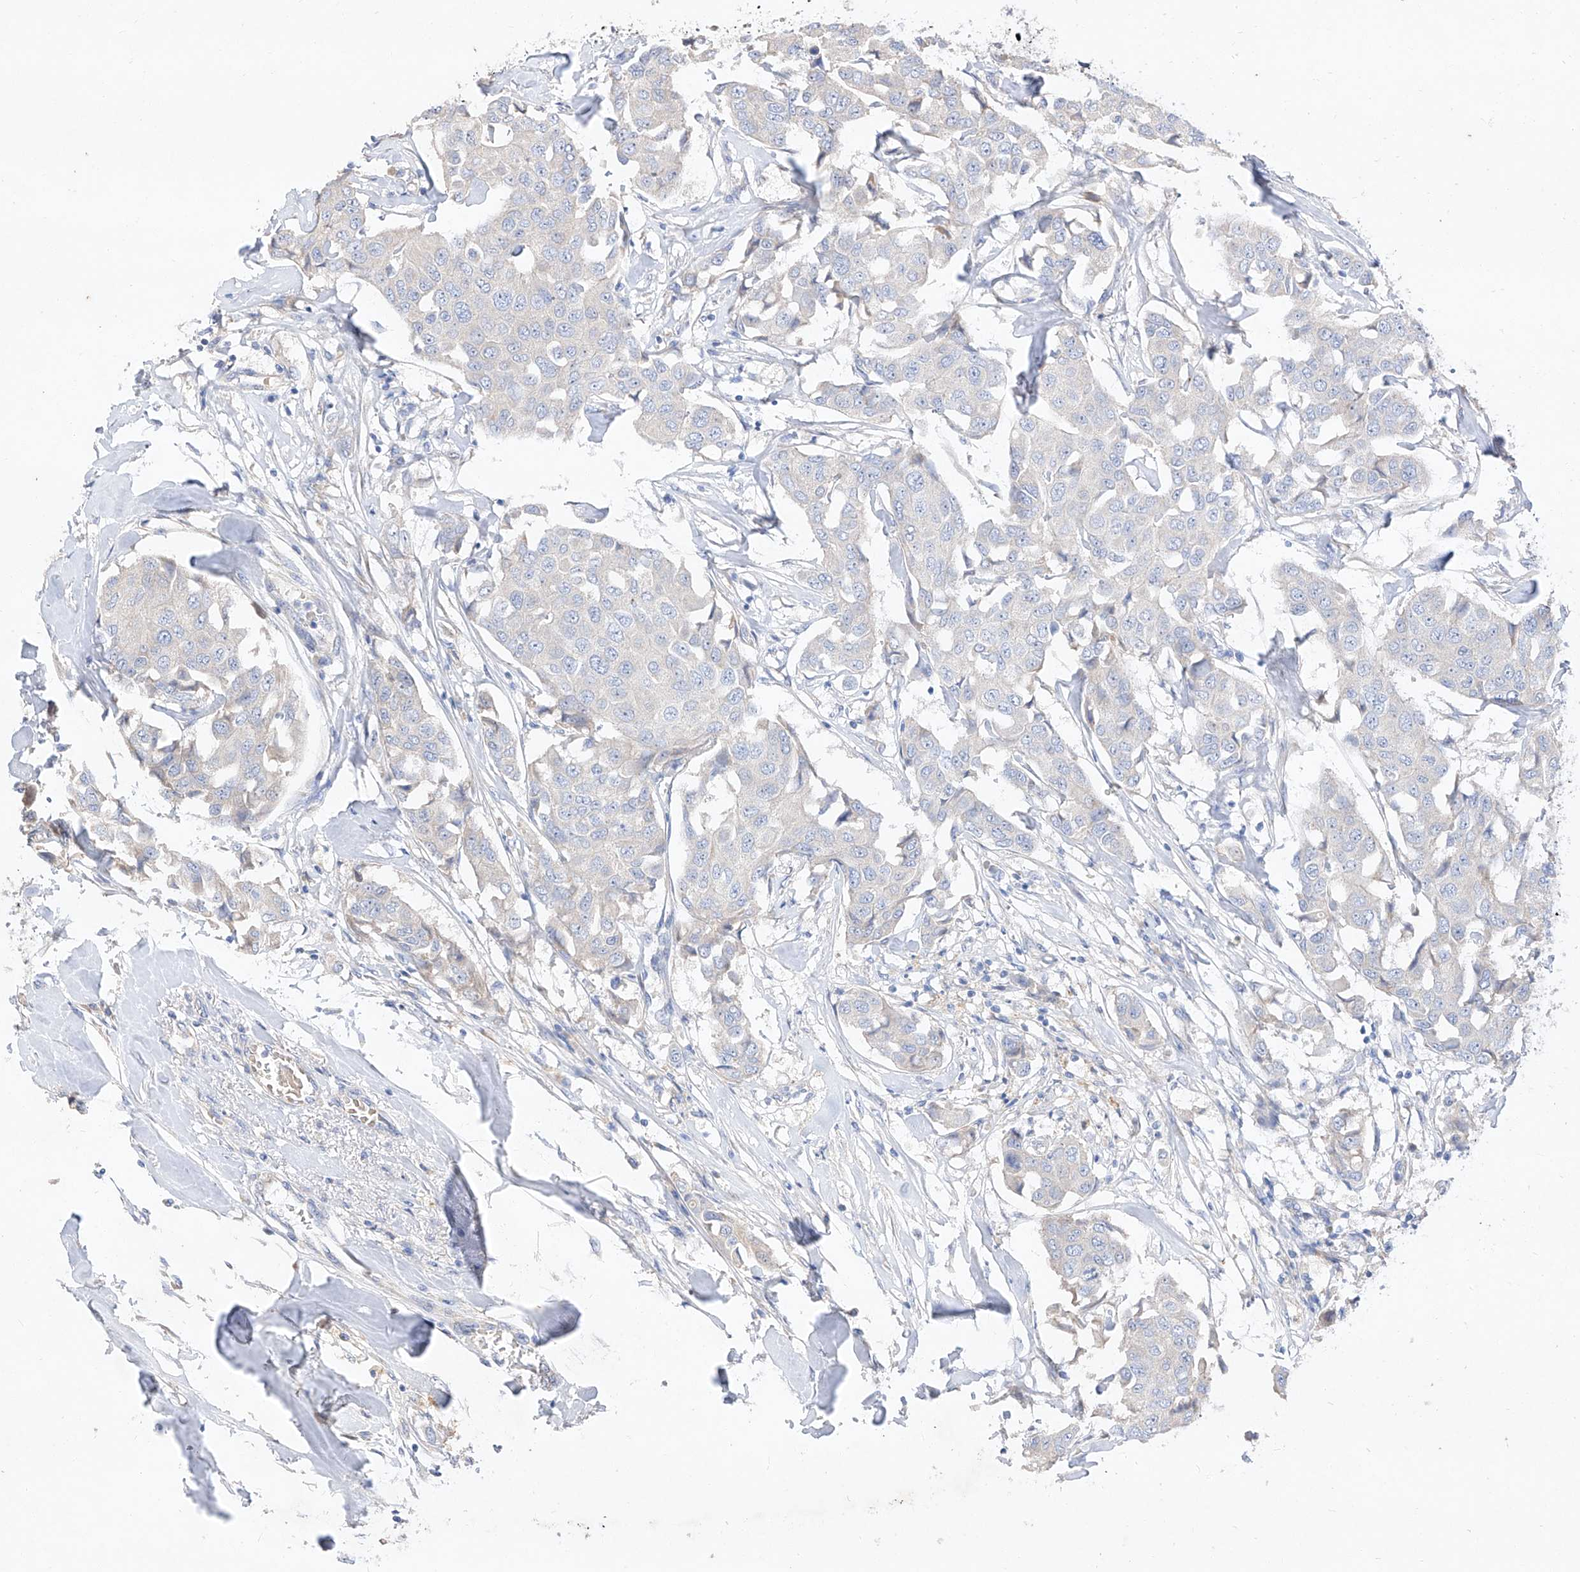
{"staining": {"intensity": "negative", "quantity": "none", "location": "none"}, "tissue": "breast cancer", "cell_type": "Tumor cells", "image_type": "cancer", "snomed": [{"axis": "morphology", "description": "Duct carcinoma"}, {"axis": "topography", "description": "Breast"}], "caption": "Intraductal carcinoma (breast) stained for a protein using IHC displays no expression tumor cells.", "gene": "DIRAS3", "patient": {"sex": "female", "age": 80}}